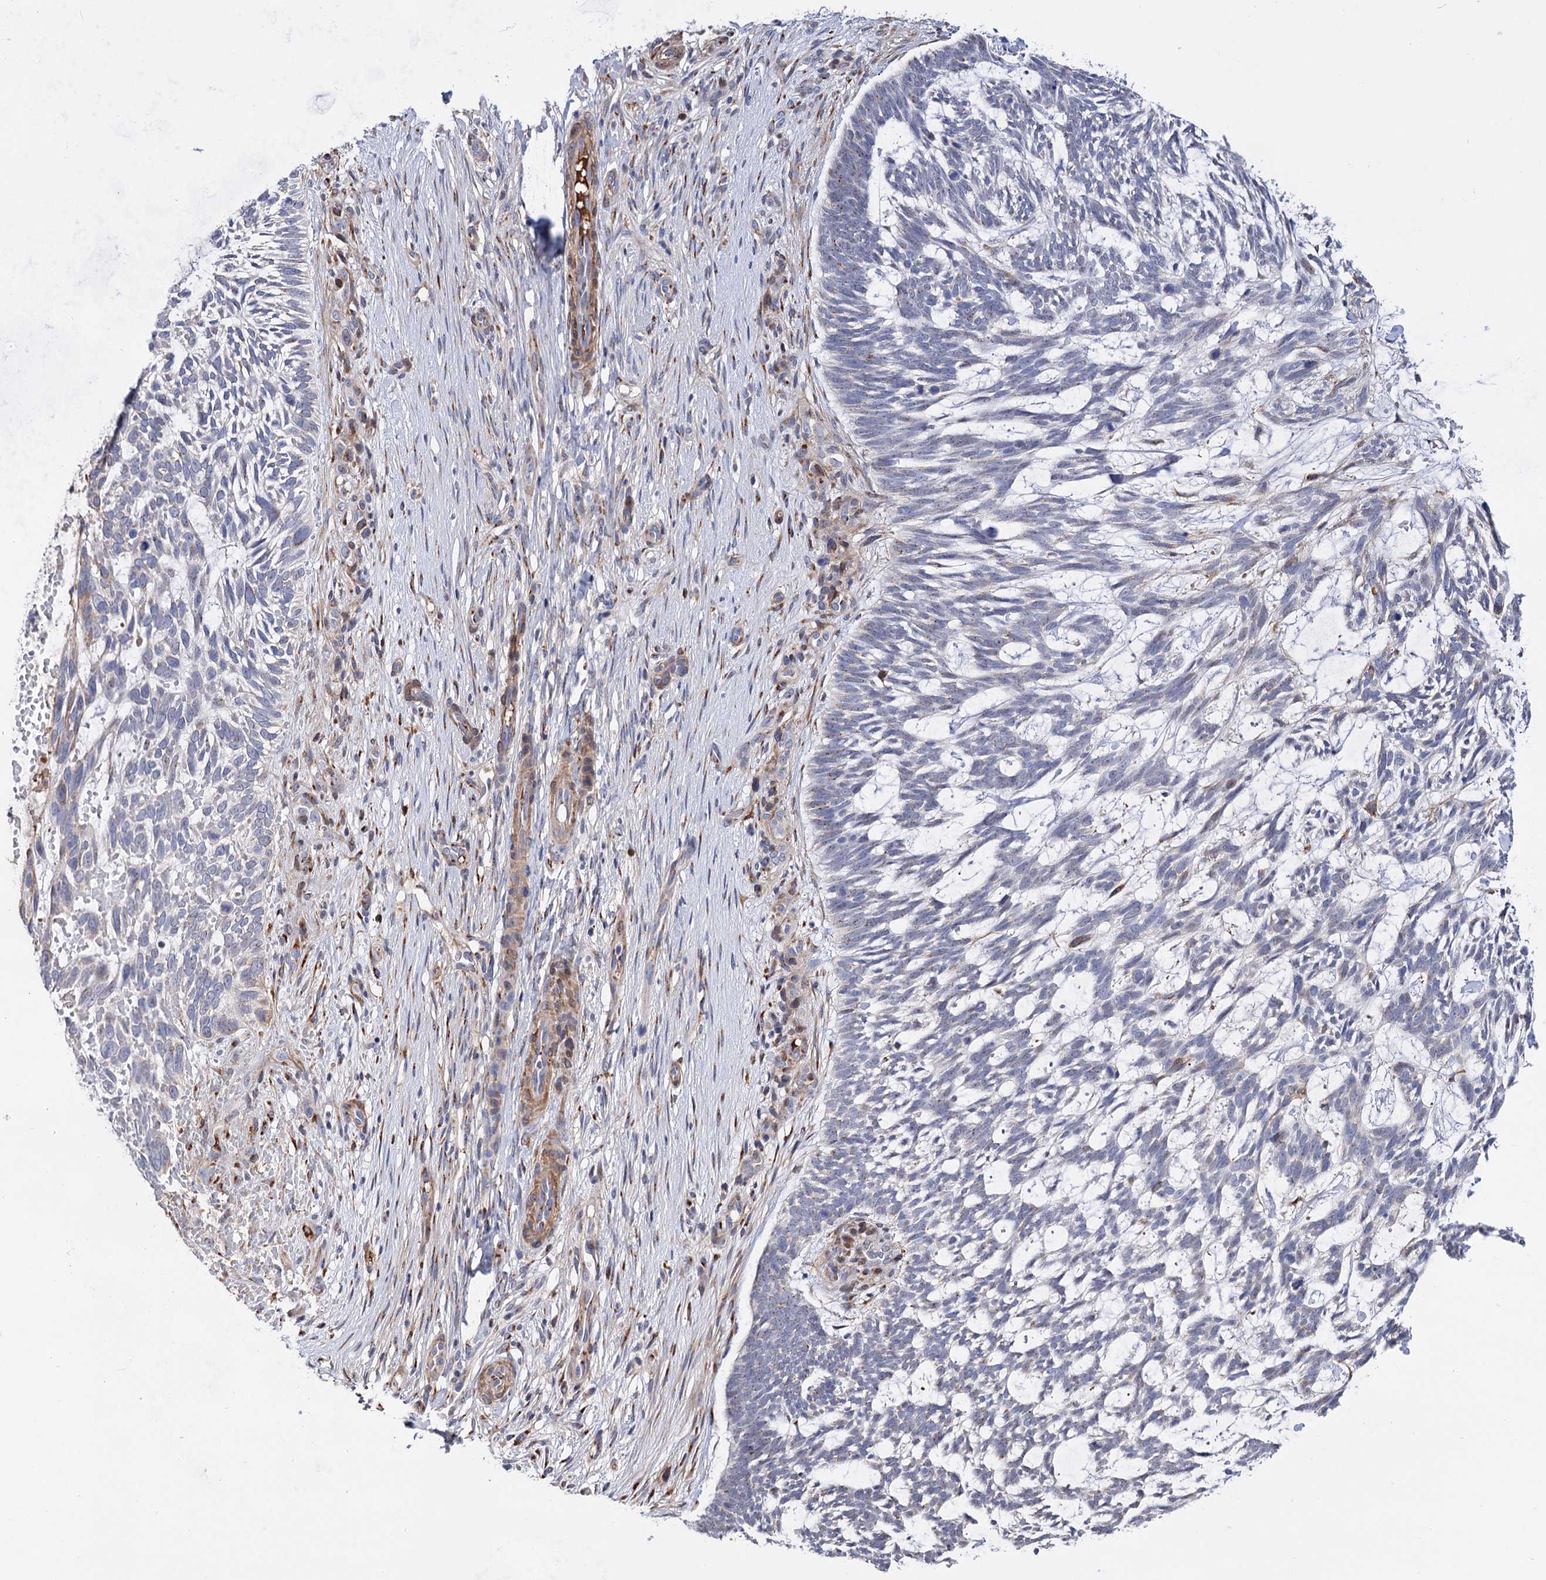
{"staining": {"intensity": "negative", "quantity": "none", "location": "none"}, "tissue": "skin cancer", "cell_type": "Tumor cells", "image_type": "cancer", "snomed": [{"axis": "morphology", "description": "Basal cell carcinoma"}, {"axis": "topography", "description": "Skin"}], "caption": "DAB immunohistochemical staining of basal cell carcinoma (skin) reveals no significant staining in tumor cells.", "gene": "C11orf96", "patient": {"sex": "male", "age": 88}}